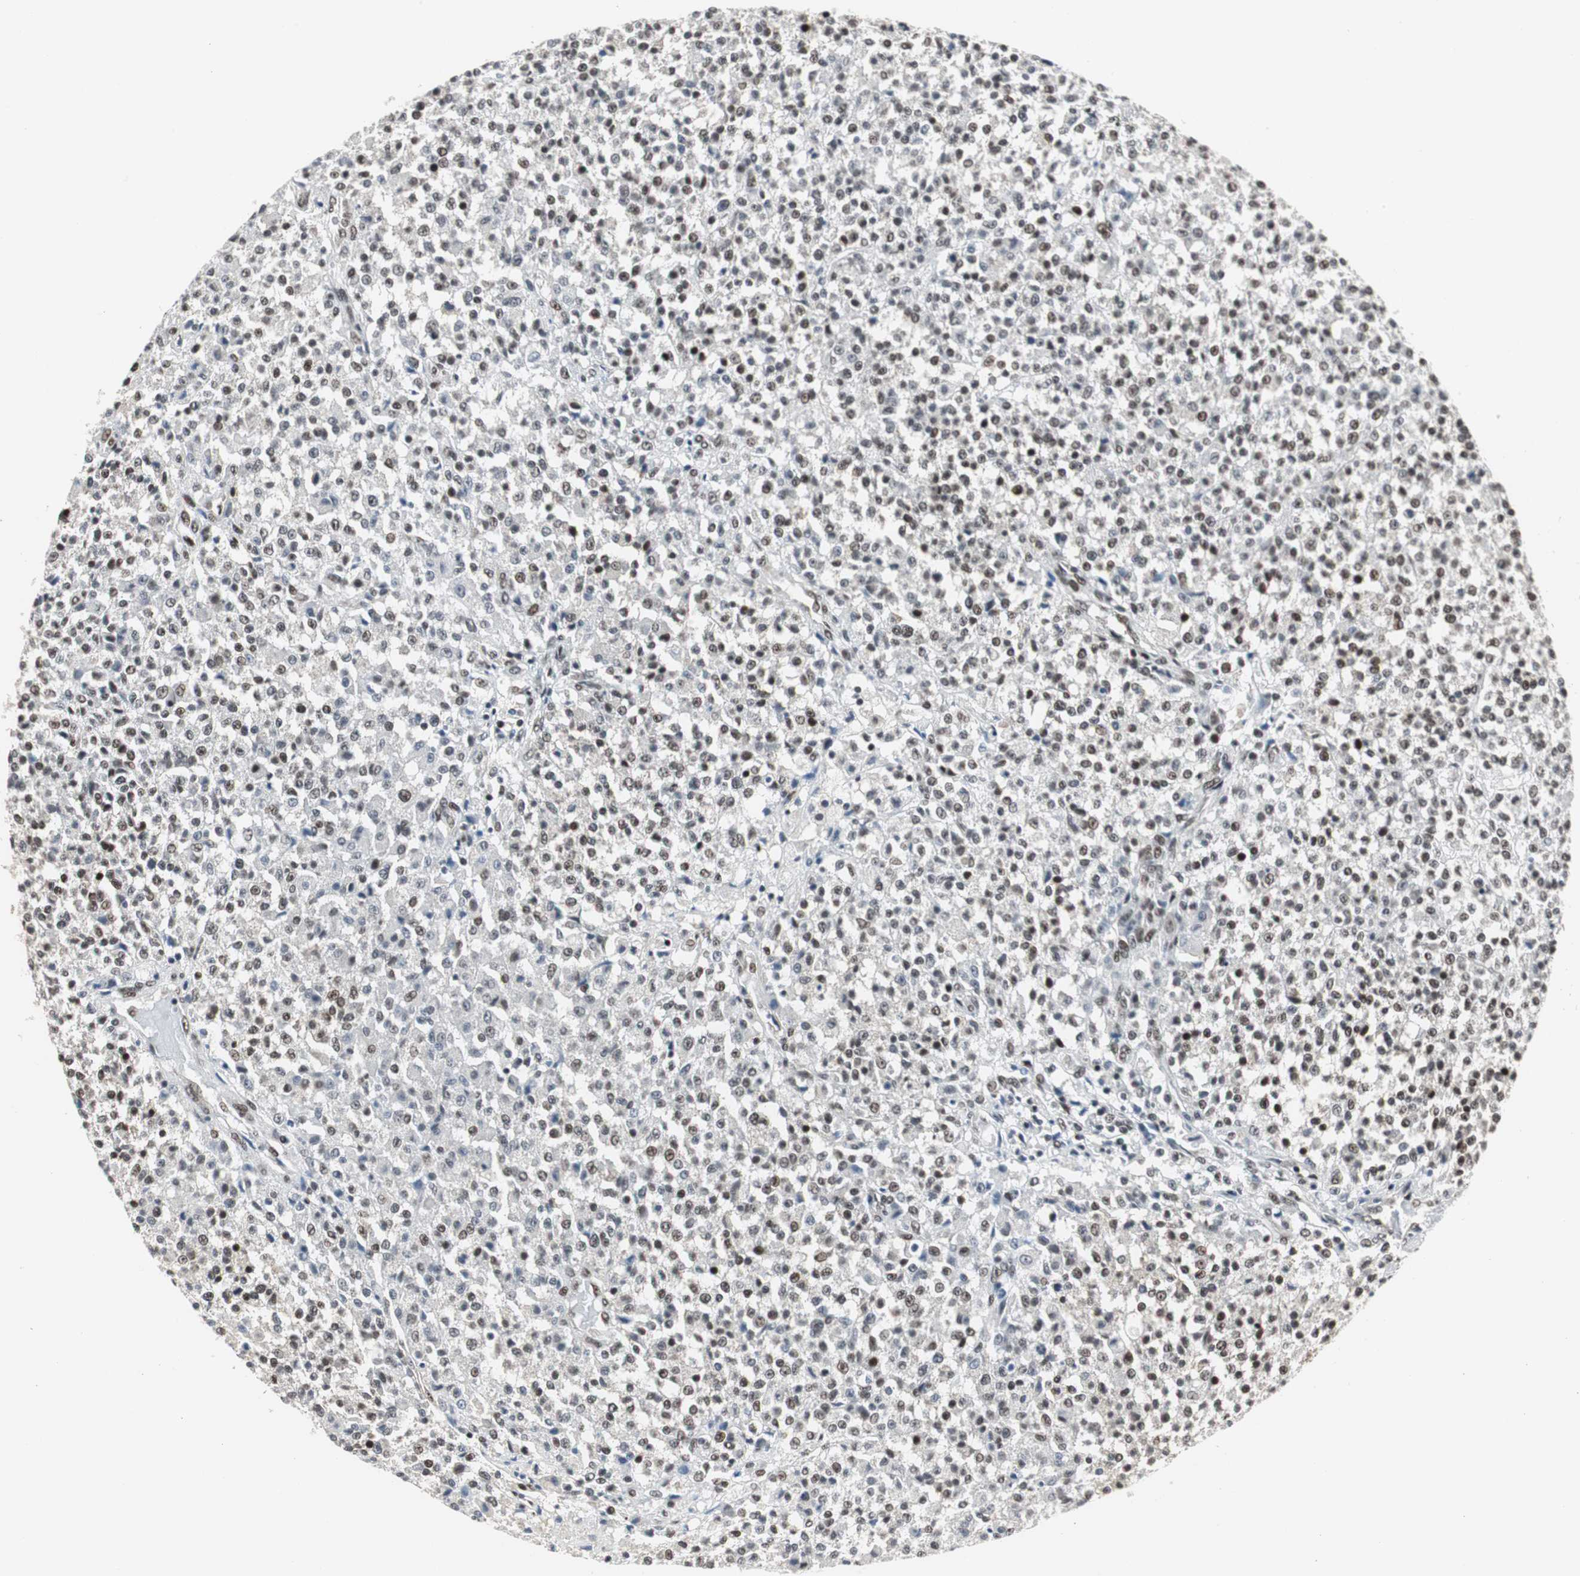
{"staining": {"intensity": "moderate", "quantity": "25%-75%", "location": "nuclear"}, "tissue": "testis cancer", "cell_type": "Tumor cells", "image_type": "cancer", "snomed": [{"axis": "morphology", "description": "Seminoma, NOS"}, {"axis": "topography", "description": "Testis"}], "caption": "Immunohistochemistry image of testis seminoma stained for a protein (brown), which exhibits medium levels of moderate nuclear staining in about 25%-75% of tumor cells.", "gene": "CDK9", "patient": {"sex": "male", "age": 59}}